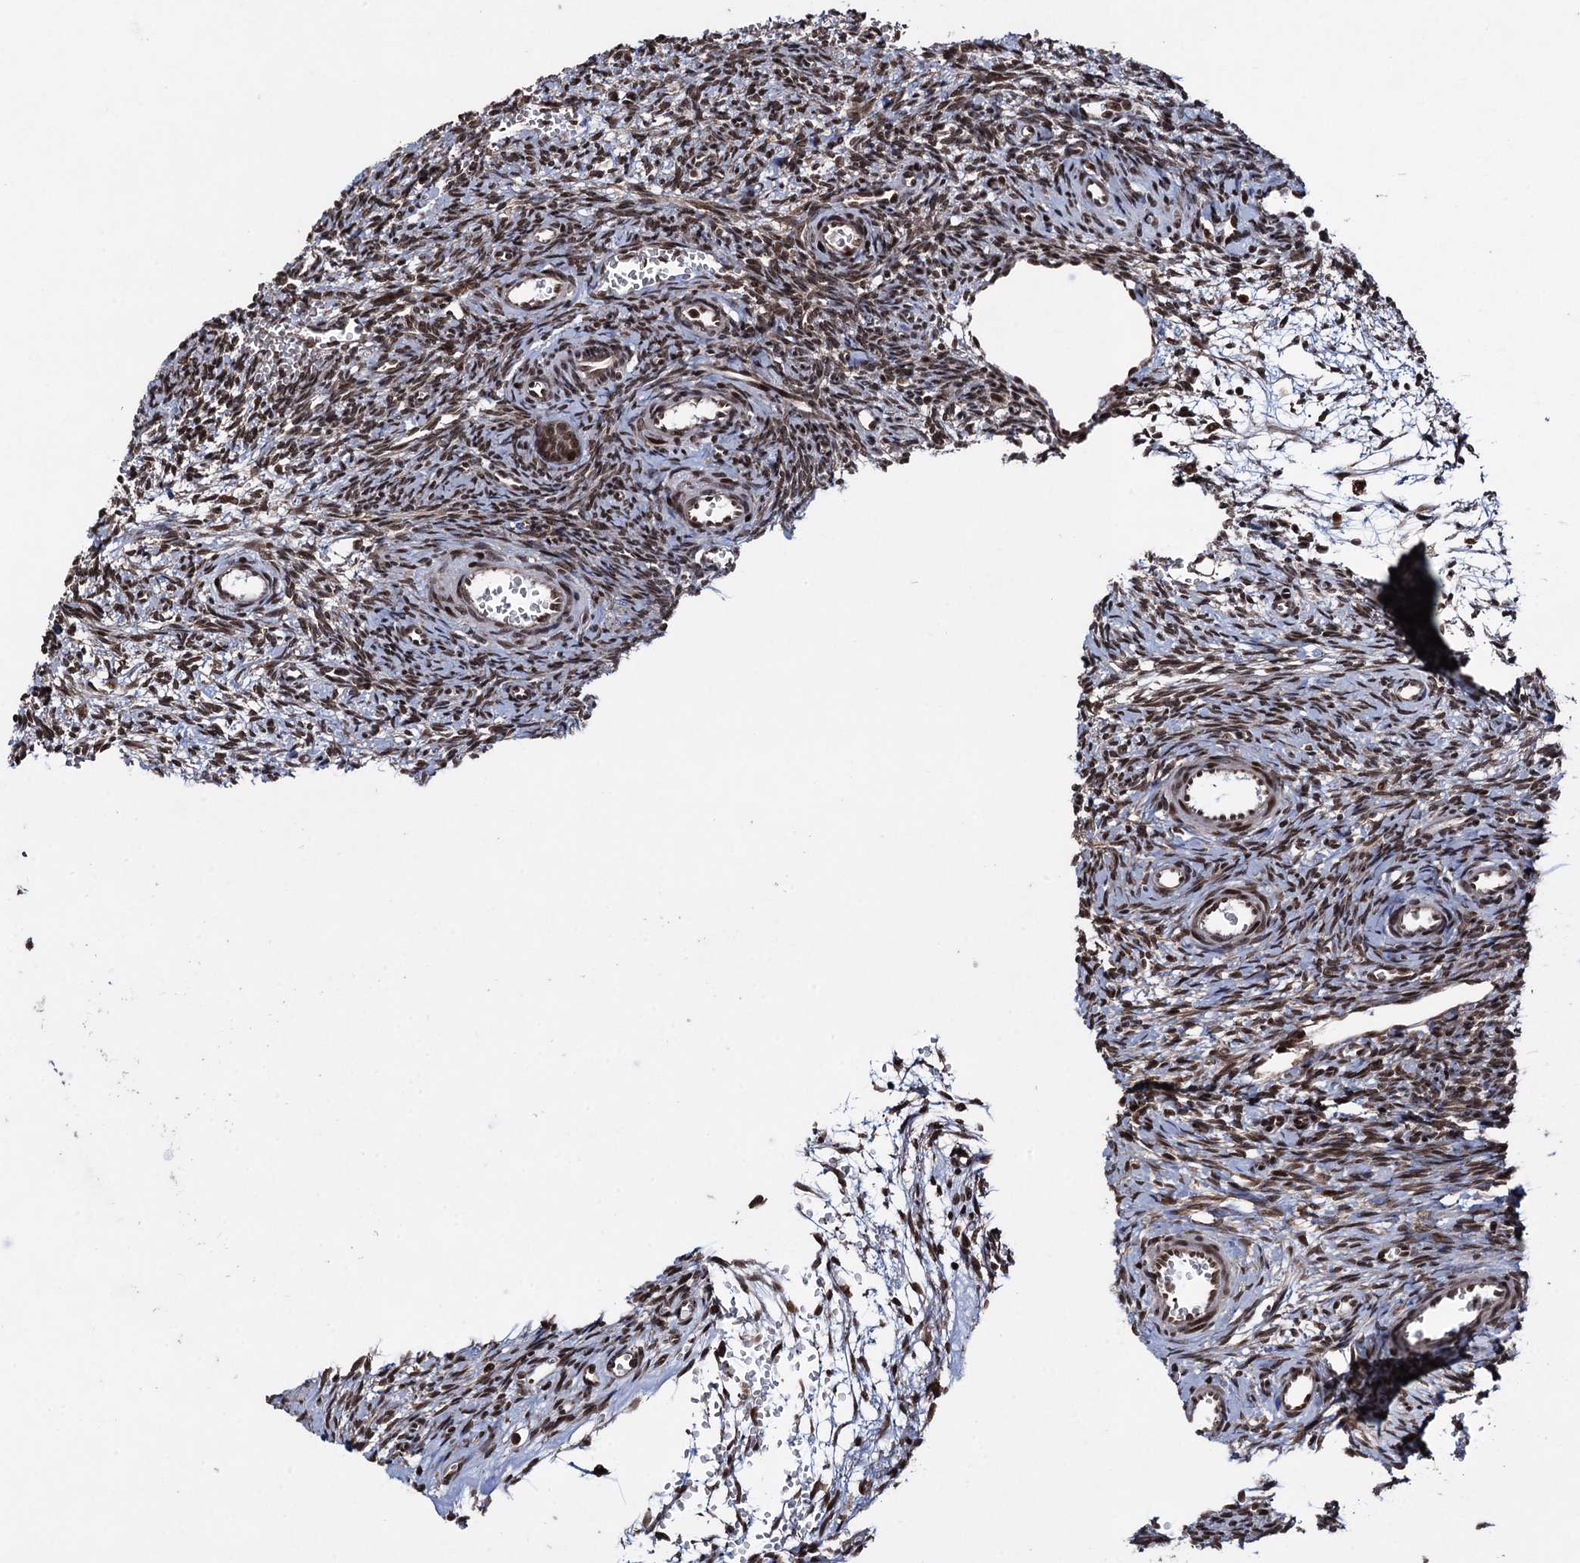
{"staining": {"intensity": "strong", "quantity": ">75%", "location": "nuclear"}, "tissue": "ovary", "cell_type": "Follicle cells", "image_type": "normal", "snomed": [{"axis": "morphology", "description": "Normal tissue, NOS"}, {"axis": "topography", "description": "Ovary"}], "caption": "Immunohistochemistry micrograph of unremarkable human ovary stained for a protein (brown), which demonstrates high levels of strong nuclear staining in approximately >75% of follicle cells.", "gene": "ZNF169", "patient": {"sex": "female", "age": 39}}